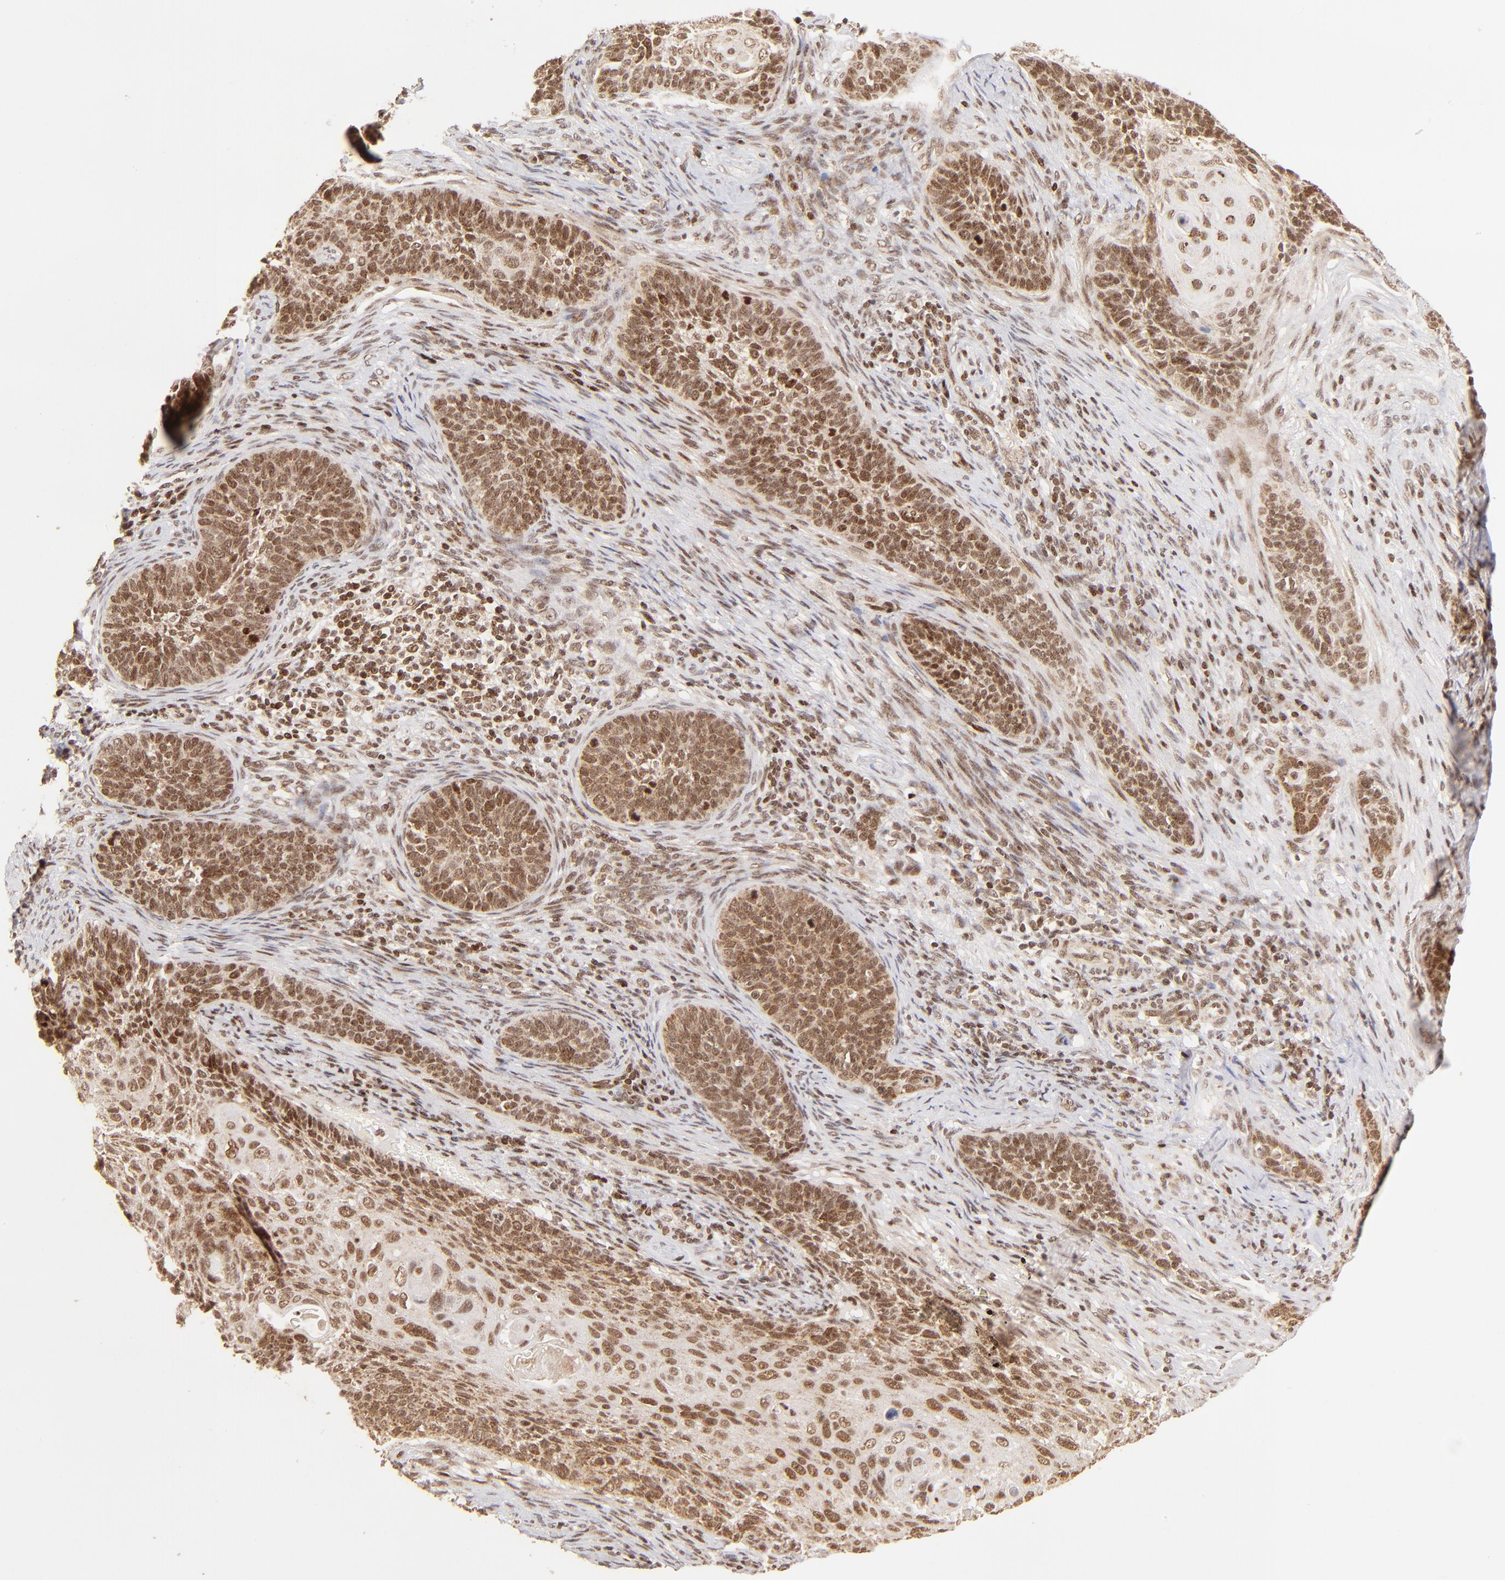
{"staining": {"intensity": "strong", "quantity": ">75%", "location": "cytoplasmic/membranous,nuclear"}, "tissue": "cervical cancer", "cell_type": "Tumor cells", "image_type": "cancer", "snomed": [{"axis": "morphology", "description": "Squamous cell carcinoma, NOS"}, {"axis": "topography", "description": "Cervix"}], "caption": "Protein expression analysis of cervical cancer (squamous cell carcinoma) demonstrates strong cytoplasmic/membranous and nuclear expression in about >75% of tumor cells. Immunohistochemistry (ihc) stains the protein of interest in brown and the nuclei are stained blue.", "gene": "MED15", "patient": {"sex": "female", "age": 33}}